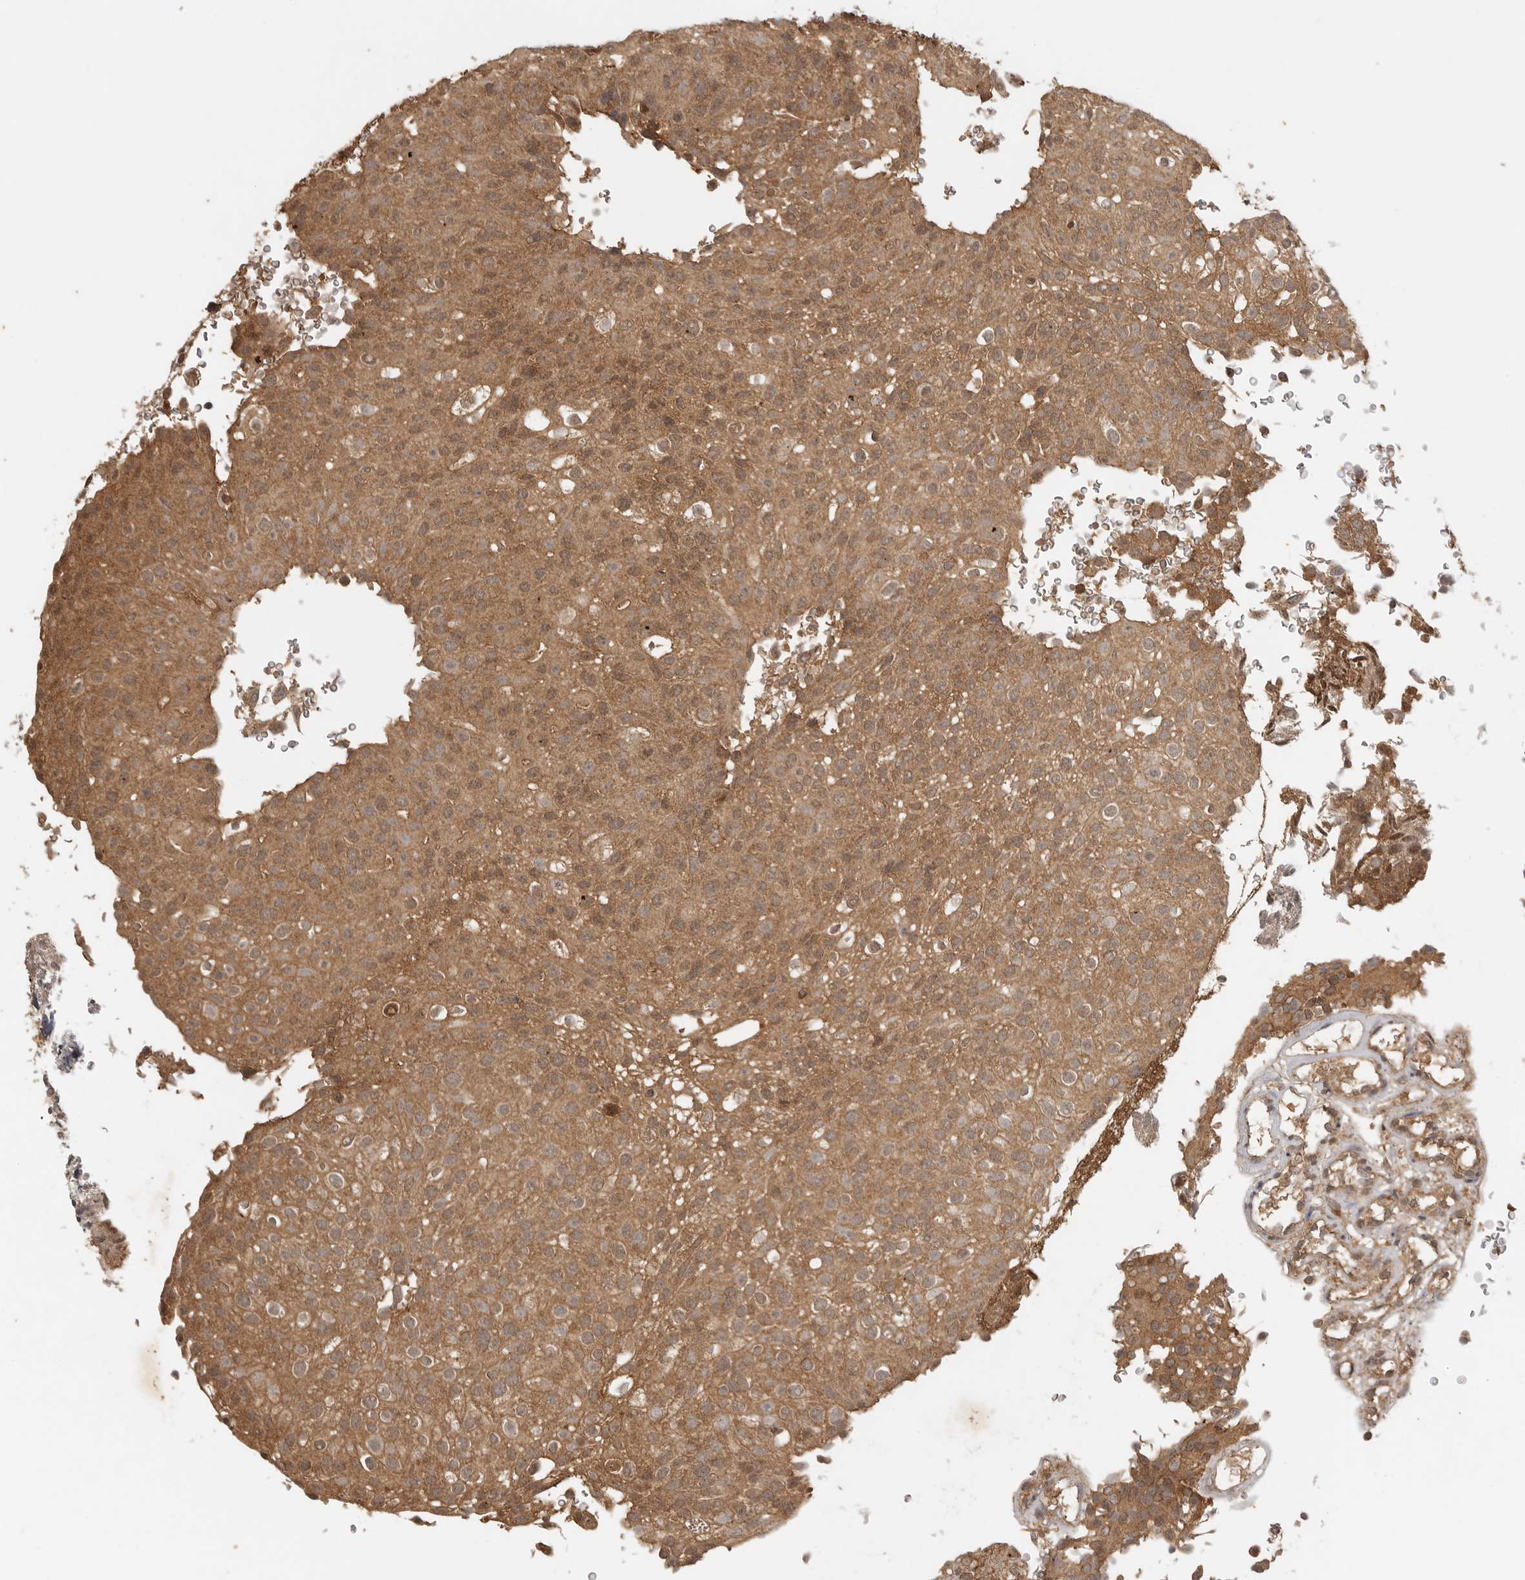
{"staining": {"intensity": "moderate", "quantity": ">75%", "location": "cytoplasmic/membranous,nuclear"}, "tissue": "urothelial cancer", "cell_type": "Tumor cells", "image_type": "cancer", "snomed": [{"axis": "morphology", "description": "Urothelial carcinoma, Low grade"}, {"axis": "topography", "description": "Urinary bladder"}], "caption": "Urothelial cancer tissue displays moderate cytoplasmic/membranous and nuclear staining in approximately >75% of tumor cells (Brightfield microscopy of DAB IHC at high magnification).", "gene": "ICOSLG", "patient": {"sex": "male", "age": 78}}